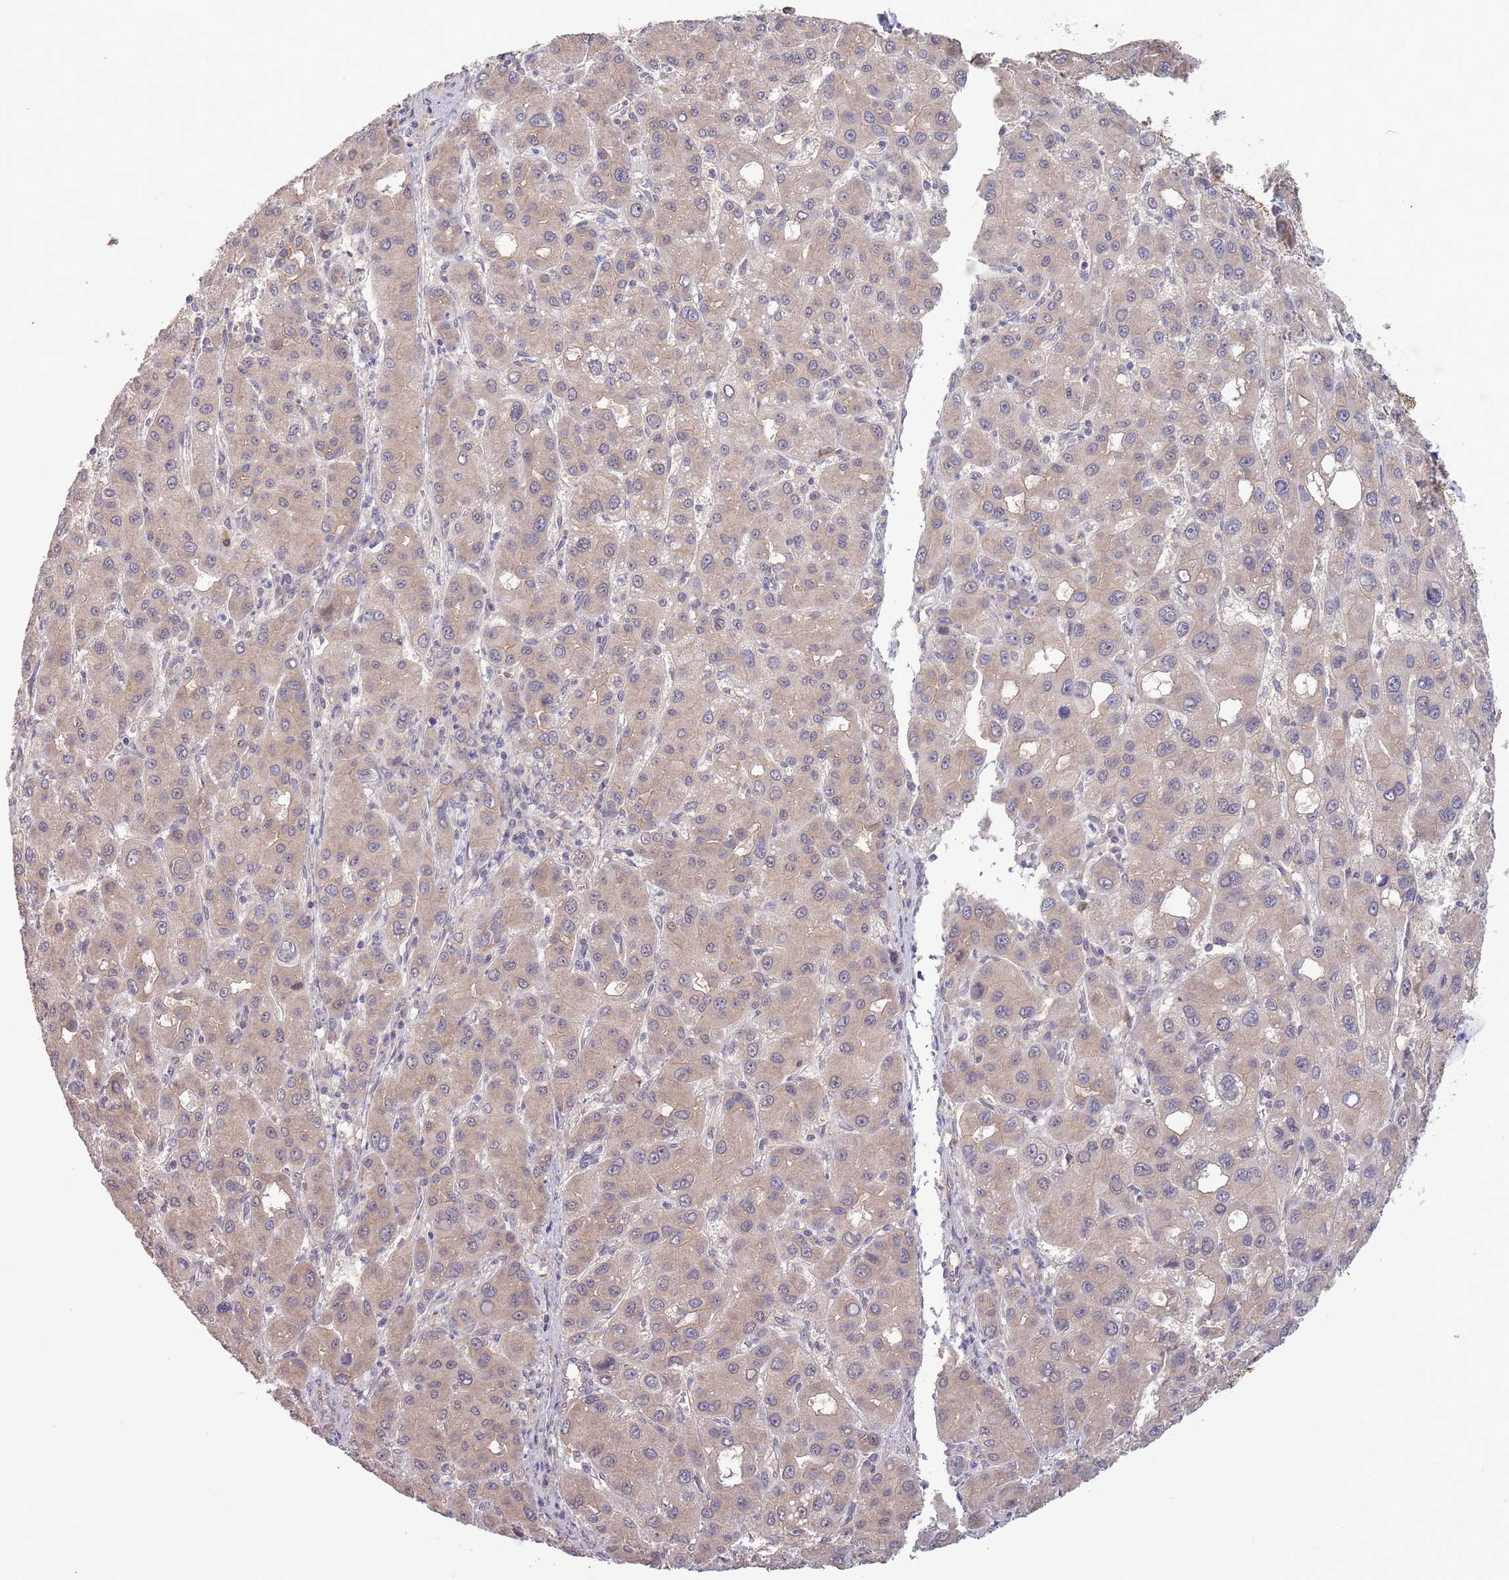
{"staining": {"intensity": "weak", "quantity": "25%-75%", "location": "cytoplasmic/membranous"}, "tissue": "liver cancer", "cell_type": "Tumor cells", "image_type": "cancer", "snomed": [{"axis": "morphology", "description": "Carcinoma, Hepatocellular, NOS"}, {"axis": "topography", "description": "Liver"}], "caption": "Tumor cells show weak cytoplasmic/membranous expression in approximately 25%-75% of cells in hepatocellular carcinoma (liver).", "gene": "MARVELD2", "patient": {"sex": "male", "age": 55}}